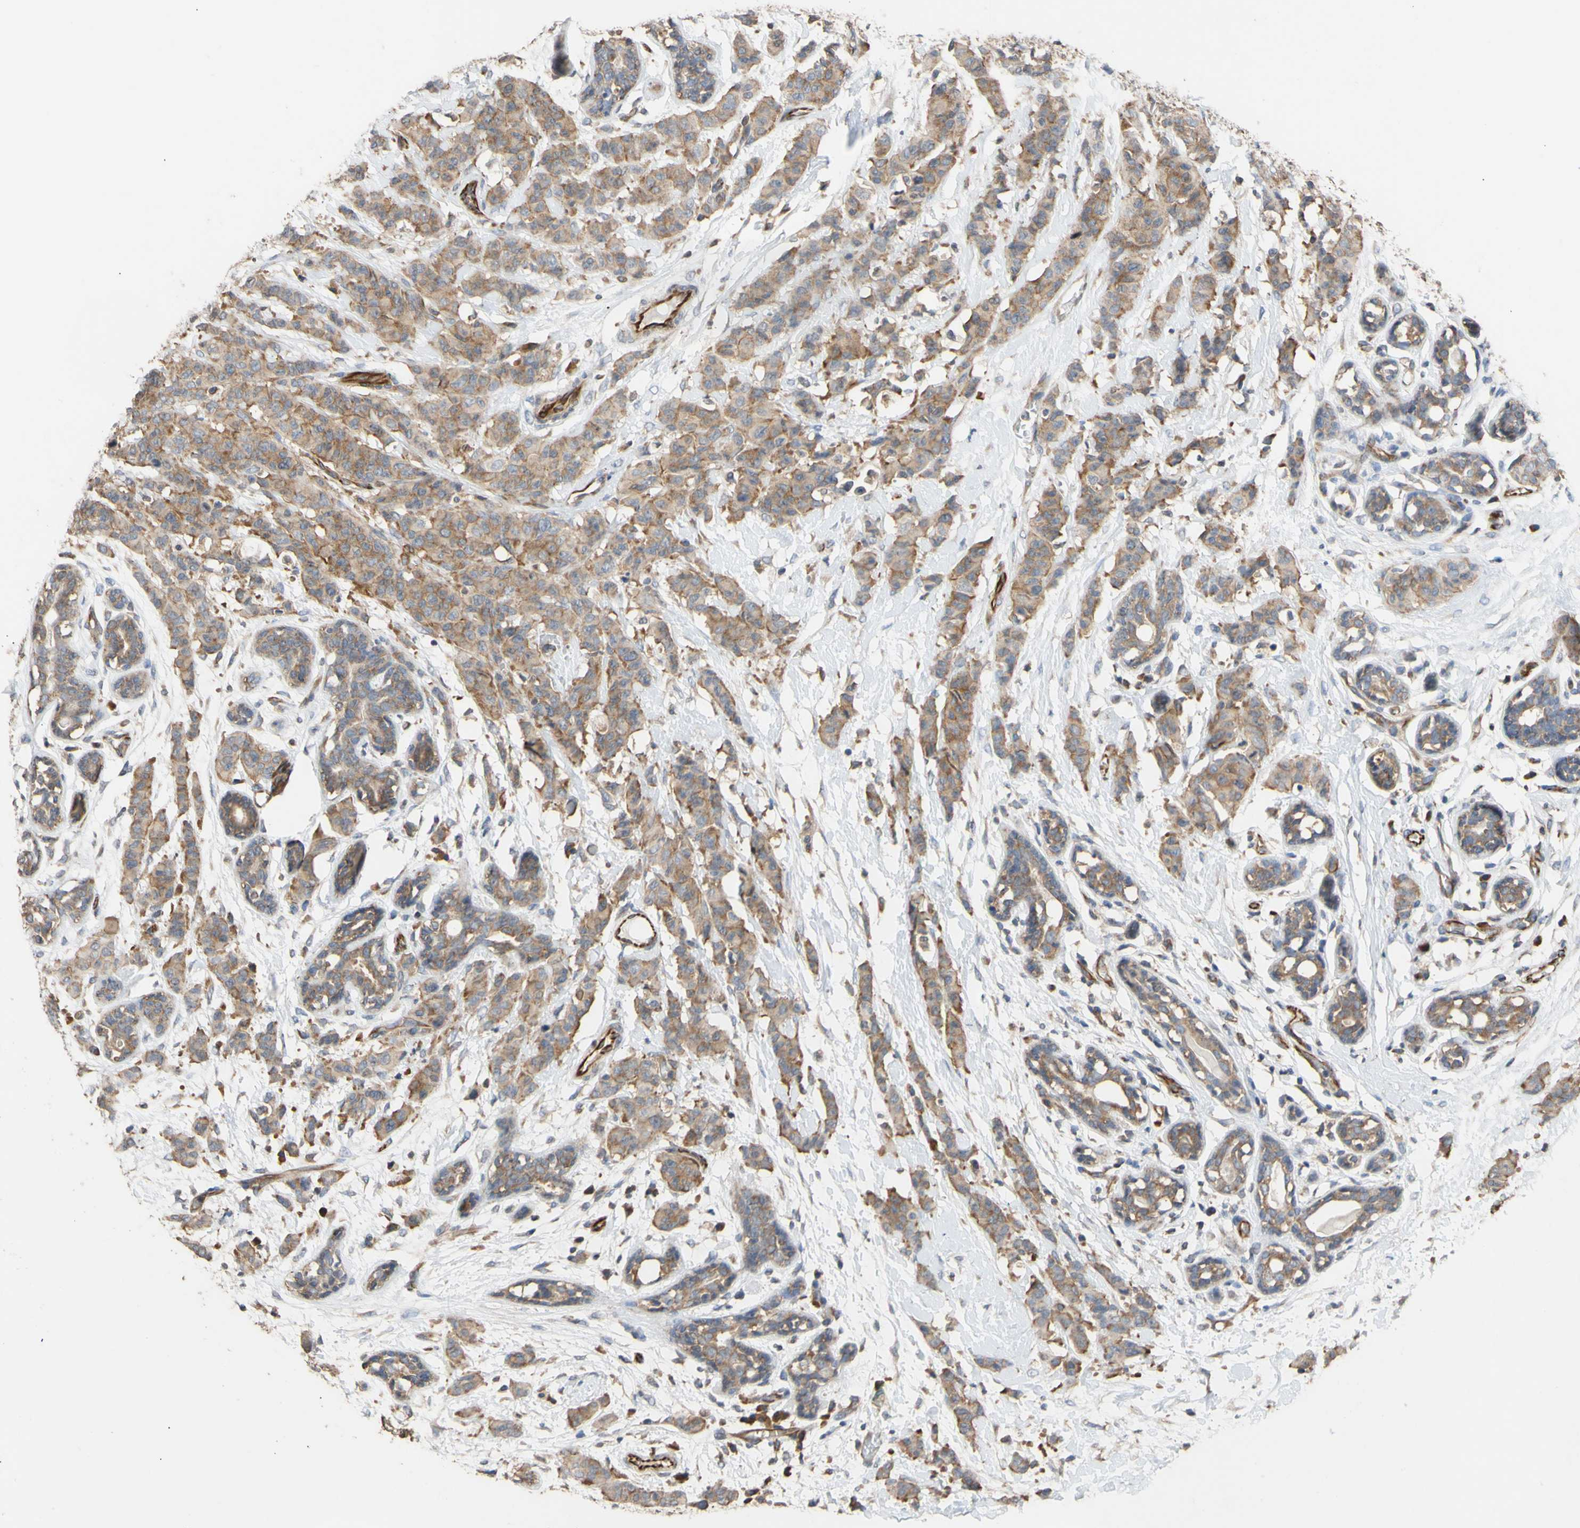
{"staining": {"intensity": "moderate", "quantity": ">75%", "location": "cytoplasmic/membranous"}, "tissue": "breast cancer", "cell_type": "Tumor cells", "image_type": "cancer", "snomed": [{"axis": "morphology", "description": "Normal tissue, NOS"}, {"axis": "morphology", "description": "Duct carcinoma"}, {"axis": "topography", "description": "Breast"}], "caption": "Tumor cells exhibit medium levels of moderate cytoplasmic/membranous positivity in approximately >75% of cells in human breast cancer (invasive ductal carcinoma).", "gene": "EIF2S3", "patient": {"sex": "female", "age": 40}}